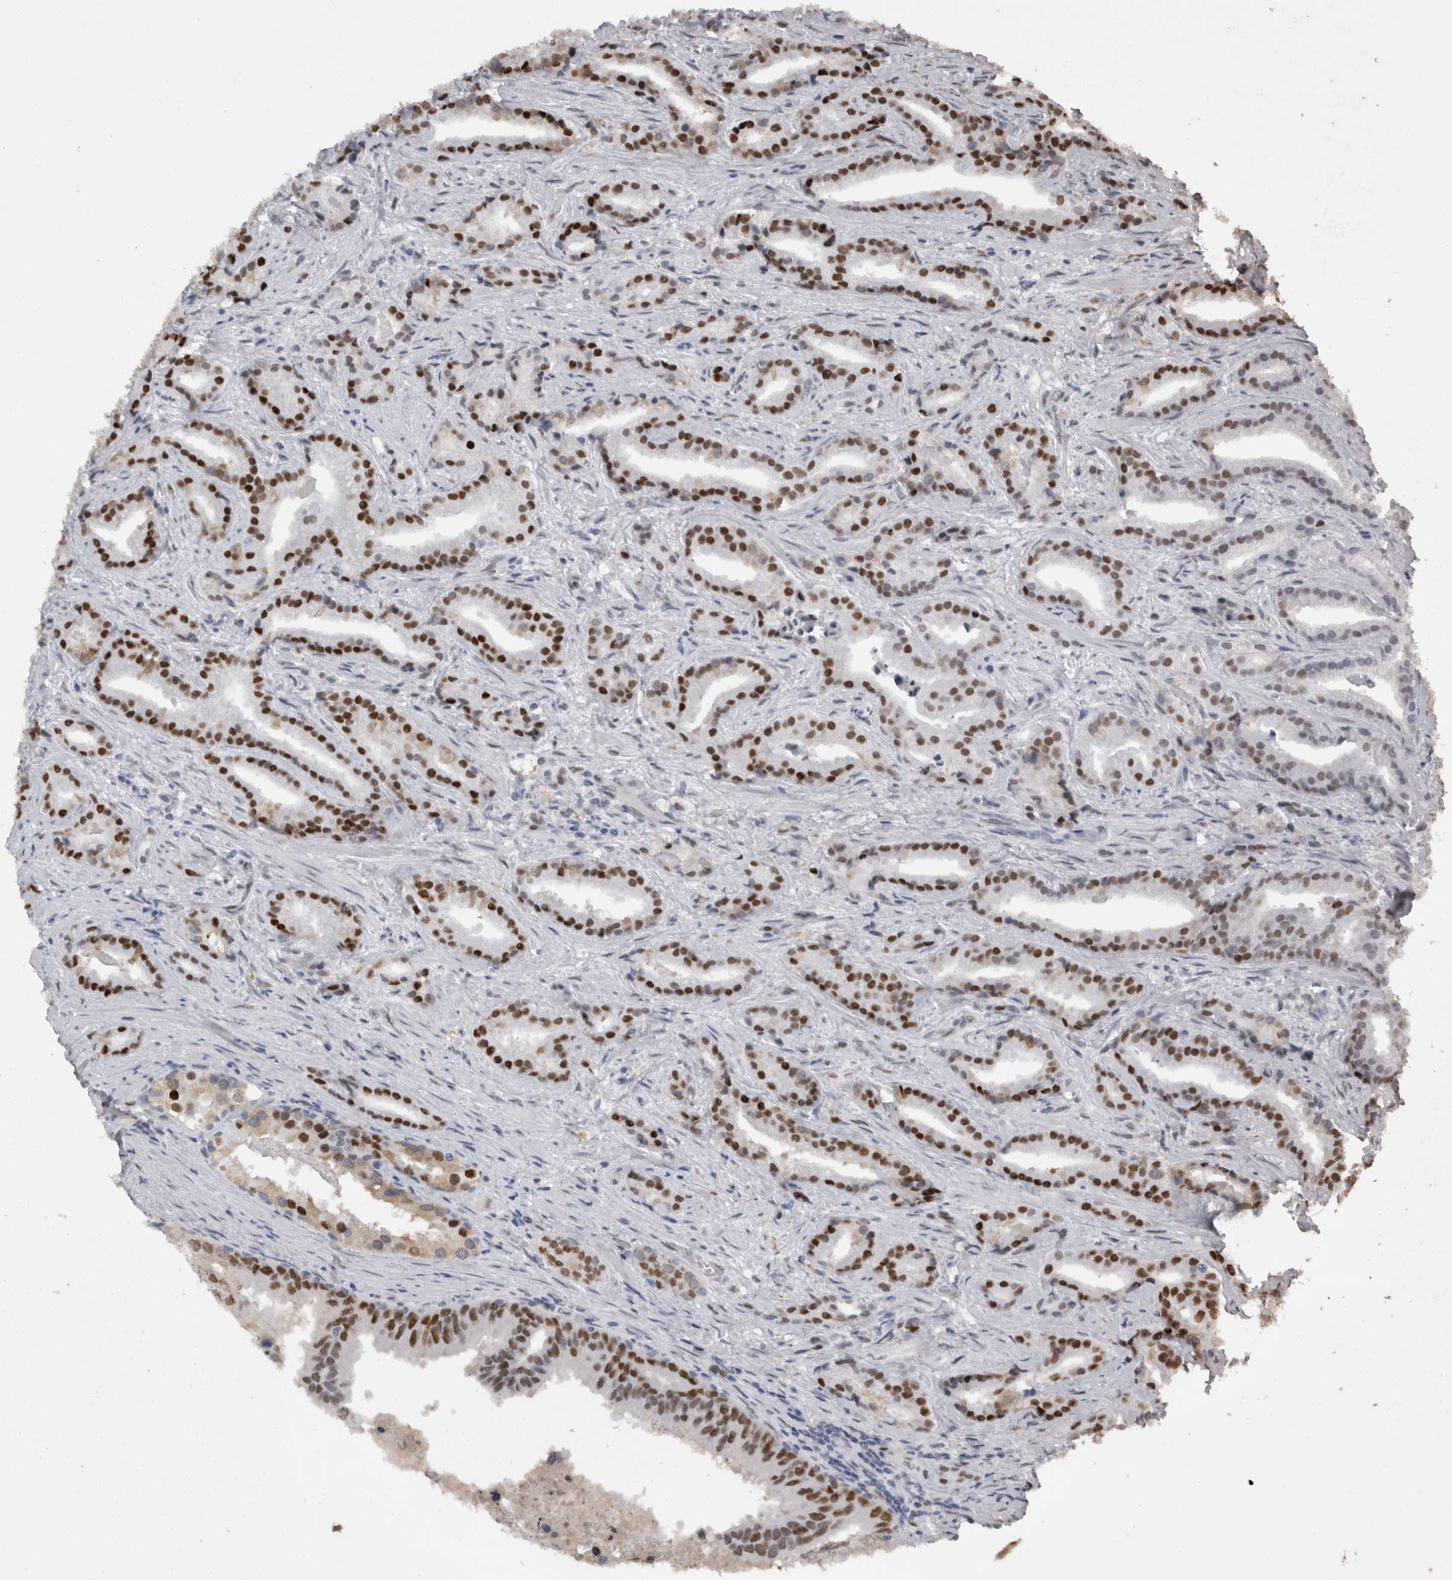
{"staining": {"intensity": "strong", "quantity": "25%-75%", "location": "nuclear"}, "tissue": "prostate cancer", "cell_type": "Tumor cells", "image_type": "cancer", "snomed": [{"axis": "morphology", "description": "Adenocarcinoma, Low grade"}, {"axis": "topography", "description": "Prostate"}], "caption": "Brown immunohistochemical staining in prostate cancer demonstrates strong nuclear expression in about 25%-75% of tumor cells.", "gene": "C1orf54", "patient": {"sex": "male", "age": 67}}